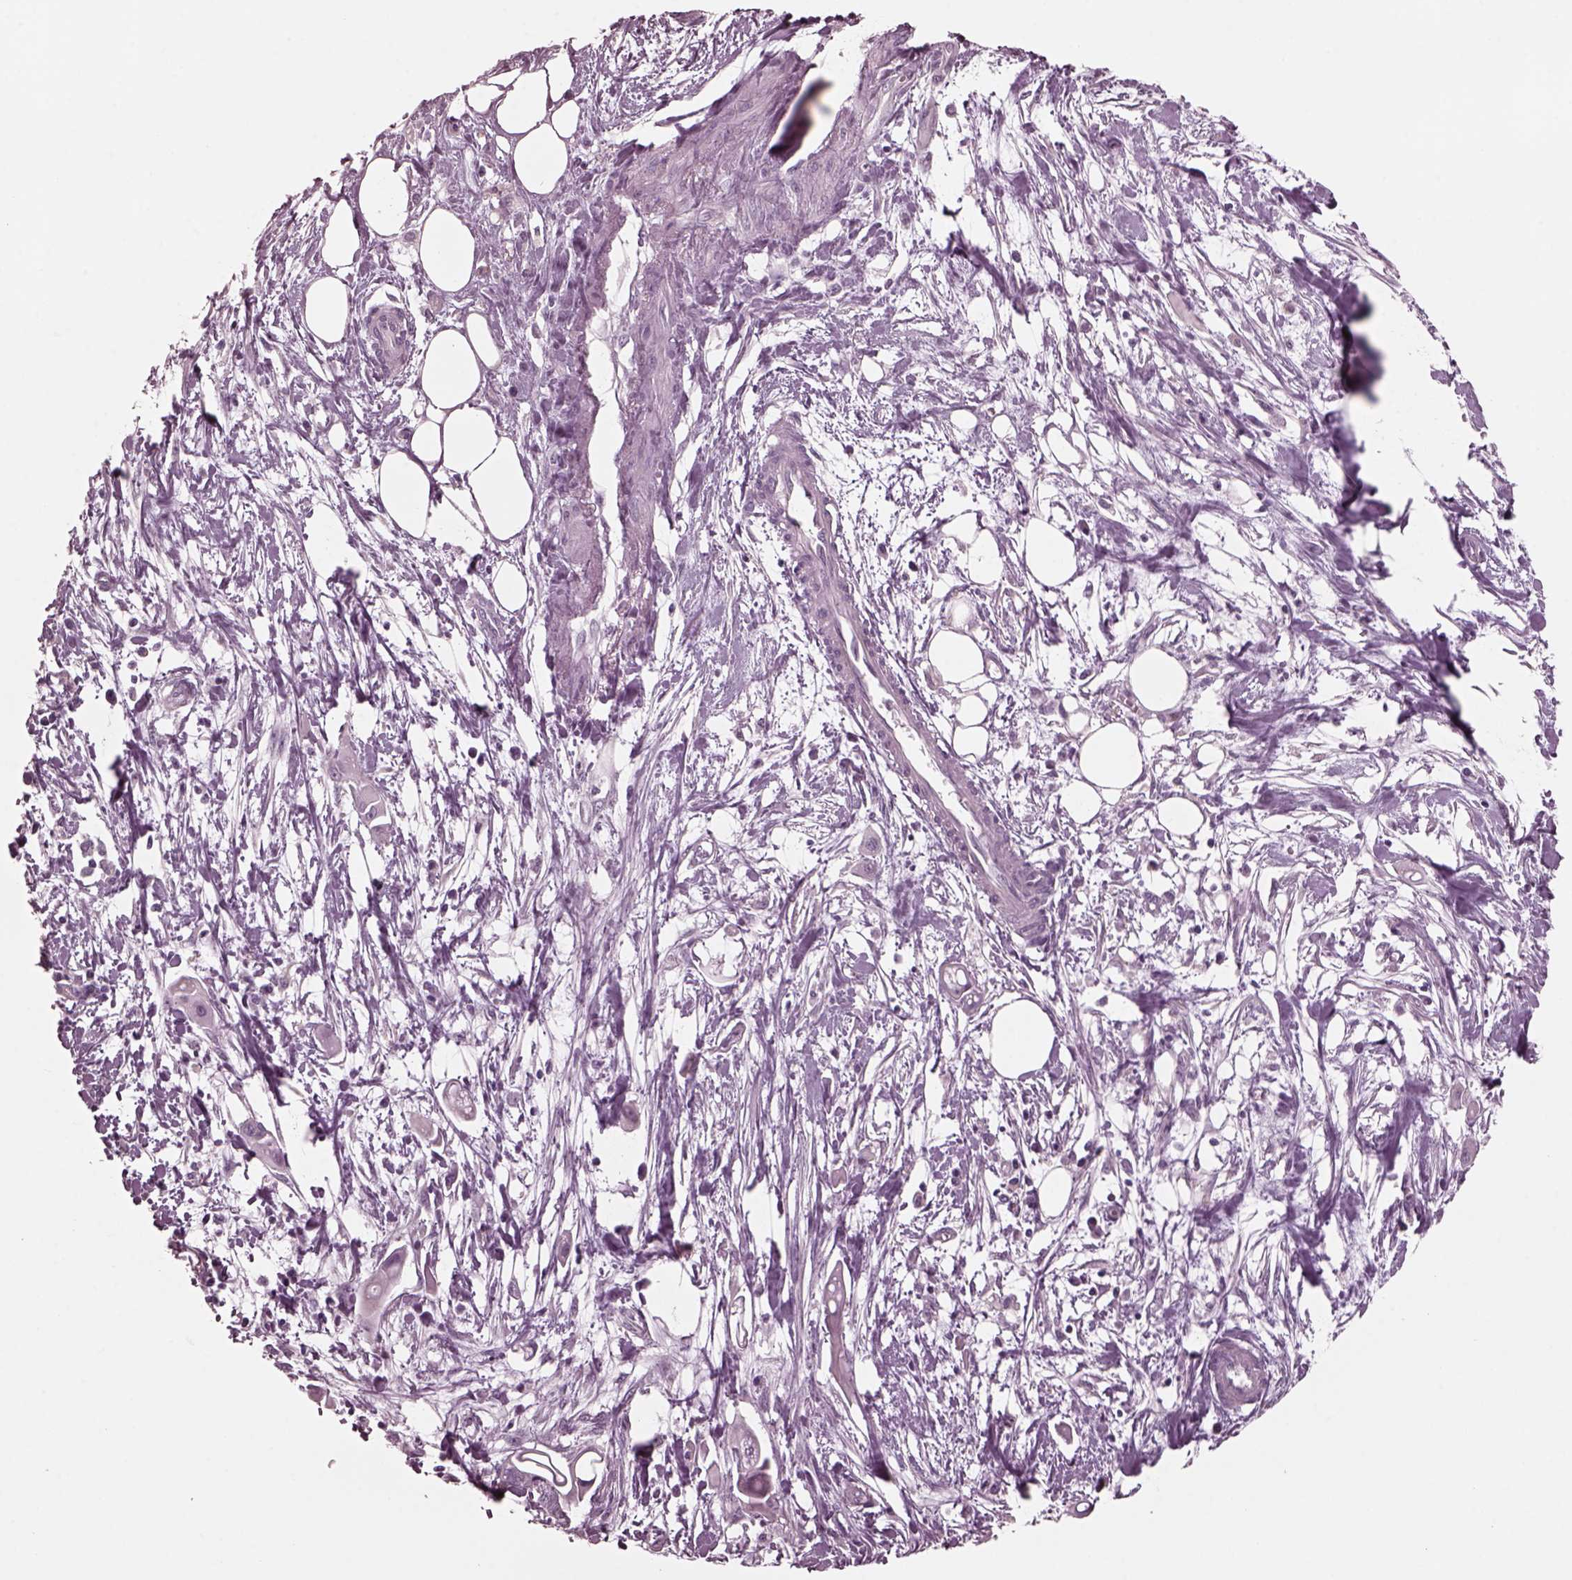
{"staining": {"intensity": "negative", "quantity": "none", "location": "none"}, "tissue": "pancreatic cancer", "cell_type": "Tumor cells", "image_type": "cancer", "snomed": [{"axis": "morphology", "description": "Adenocarcinoma, NOS"}, {"axis": "topography", "description": "Pancreas"}], "caption": "This is an IHC histopathology image of human pancreatic cancer (adenocarcinoma). There is no positivity in tumor cells.", "gene": "YY2", "patient": {"sex": "male", "age": 50}}